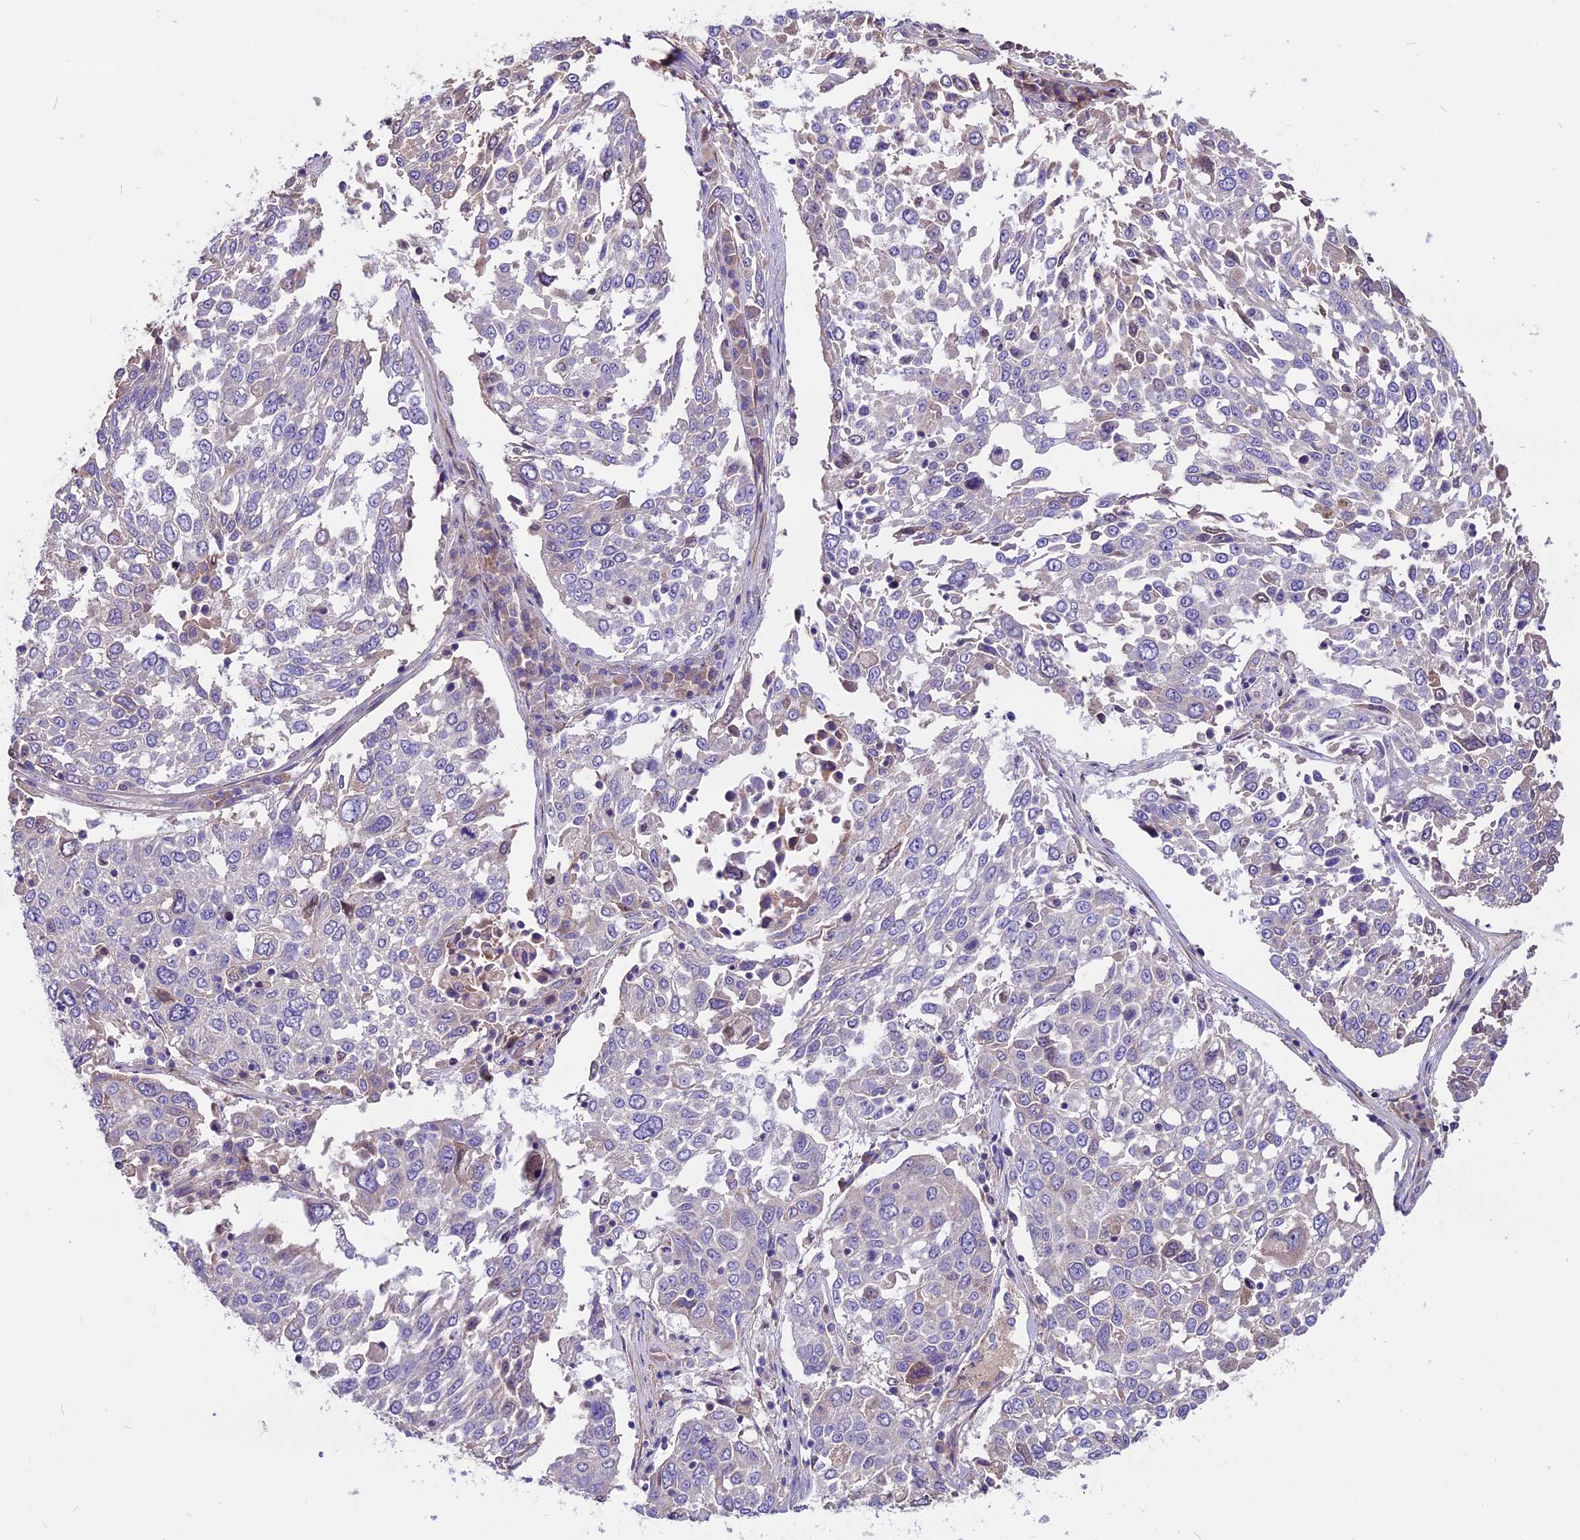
{"staining": {"intensity": "negative", "quantity": "none", "location": "none"}, "tissue": "lung cancer", "cell_type": "Tumor cells", "image_type": "cancer", "snomed": [{"axis": "morphology", "description": "Squamous cell carcinoma, NOS"}, {"axis": "topography", "description": "Lung"}], "caption": "The IHC photomicrograph has no significant positivity in tumor cells of lung squamous cell carcinoma tissue. (DAB immunohistochemistry visualized using brightfield microscopy, high magnification).", "gene": "ANO3", "patient": {"sex": "male", "age": 65}}